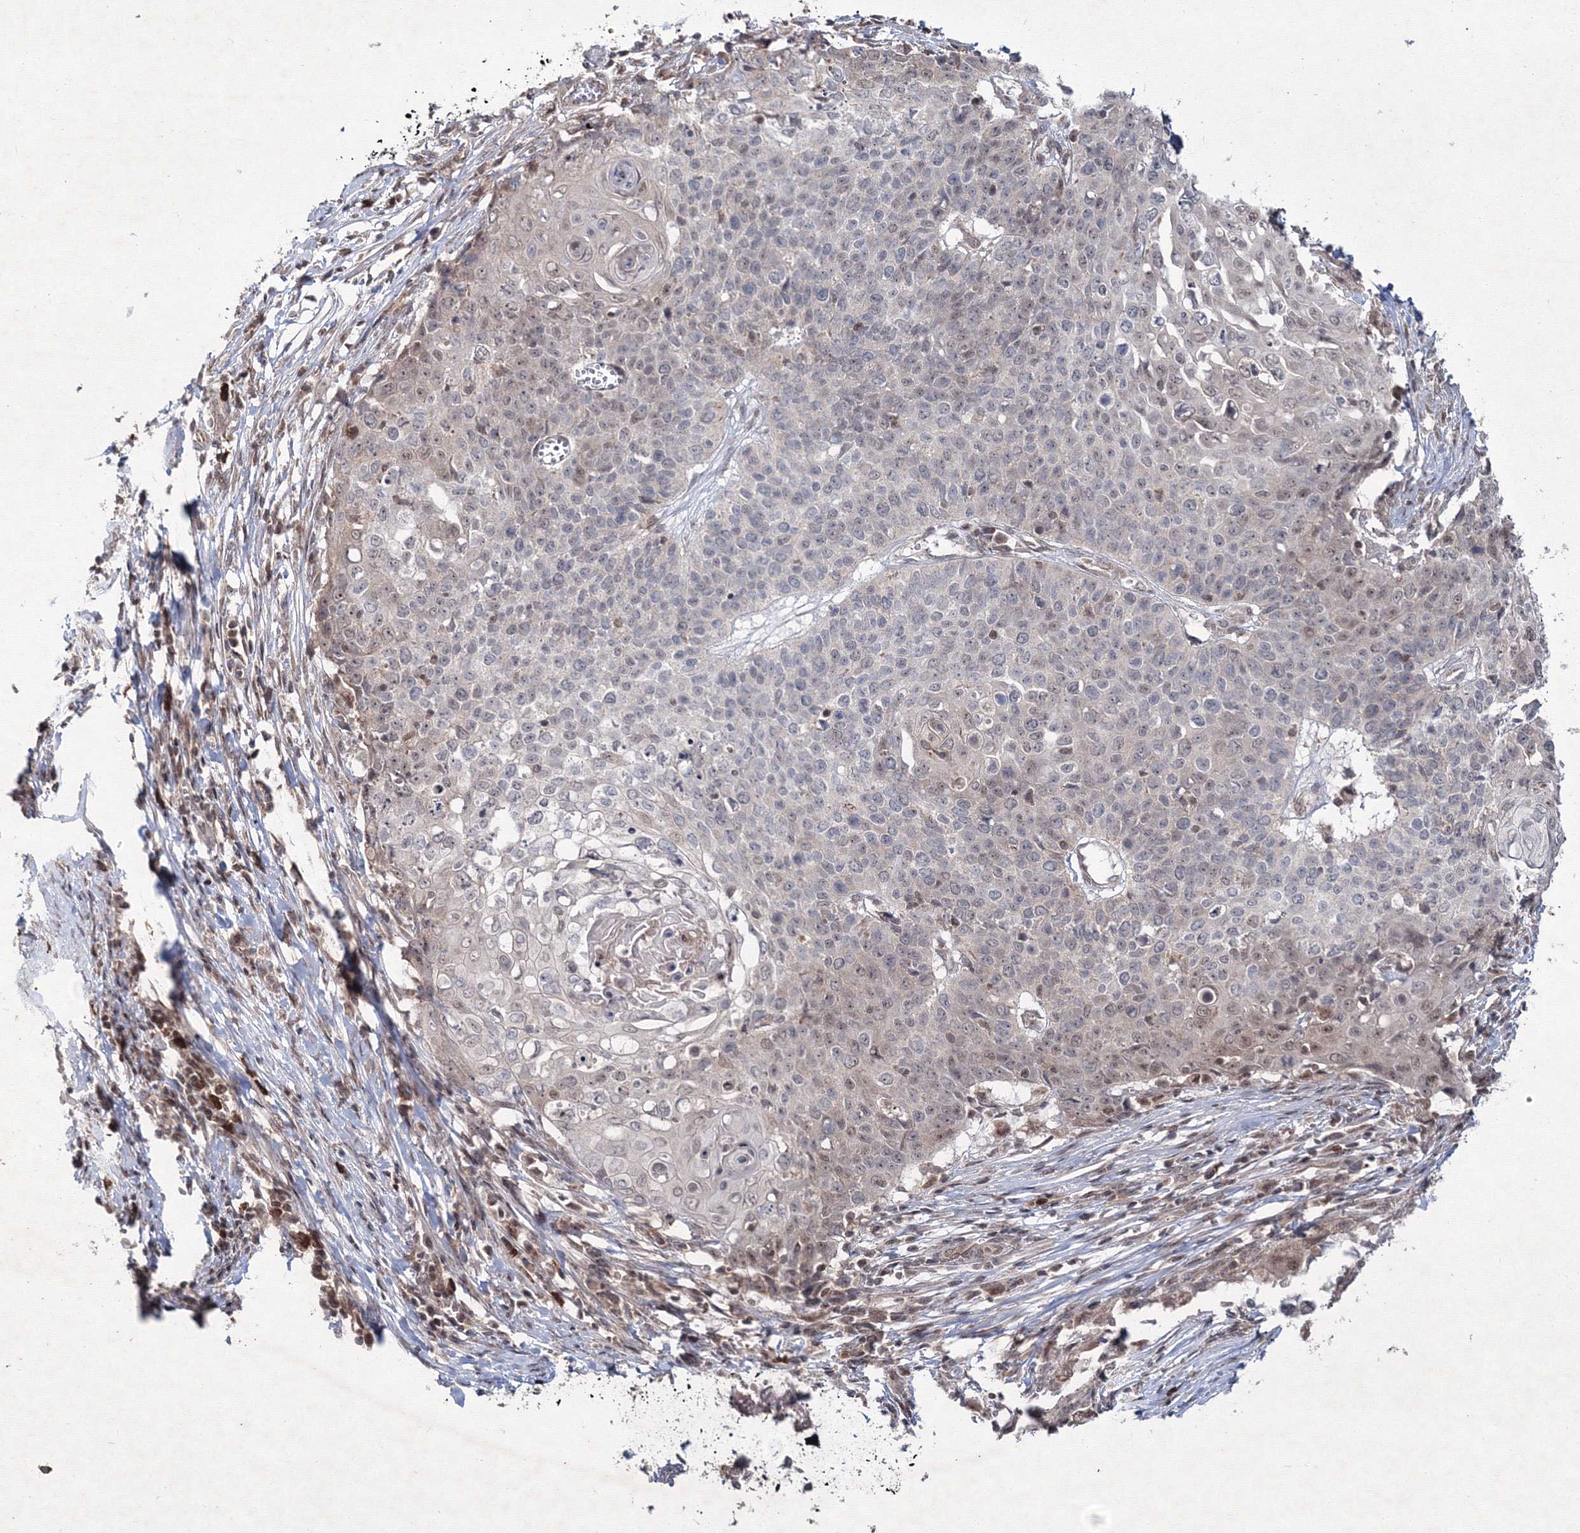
{"staining": {"intensity": "weak", "quantity": "25%-75%", "location": "nuclear"}, "tissue": "cervical cancer", "cell_type": "Tumor cells", "image_type": "cancer", "snomed": [{"axis": "morphology", "description": "Squamous cell carcinoma, NOS"}, {"axis": "topography", "description": "Cervix"}], "caption": "The histopathology image demonstrates staining of cervical squamous cell carcinoma, revealing weak nuclear protein expression (brown color) within tumor cells.", "gene": "MKRN2", "patient": {"sex": "female", "age": 39}}